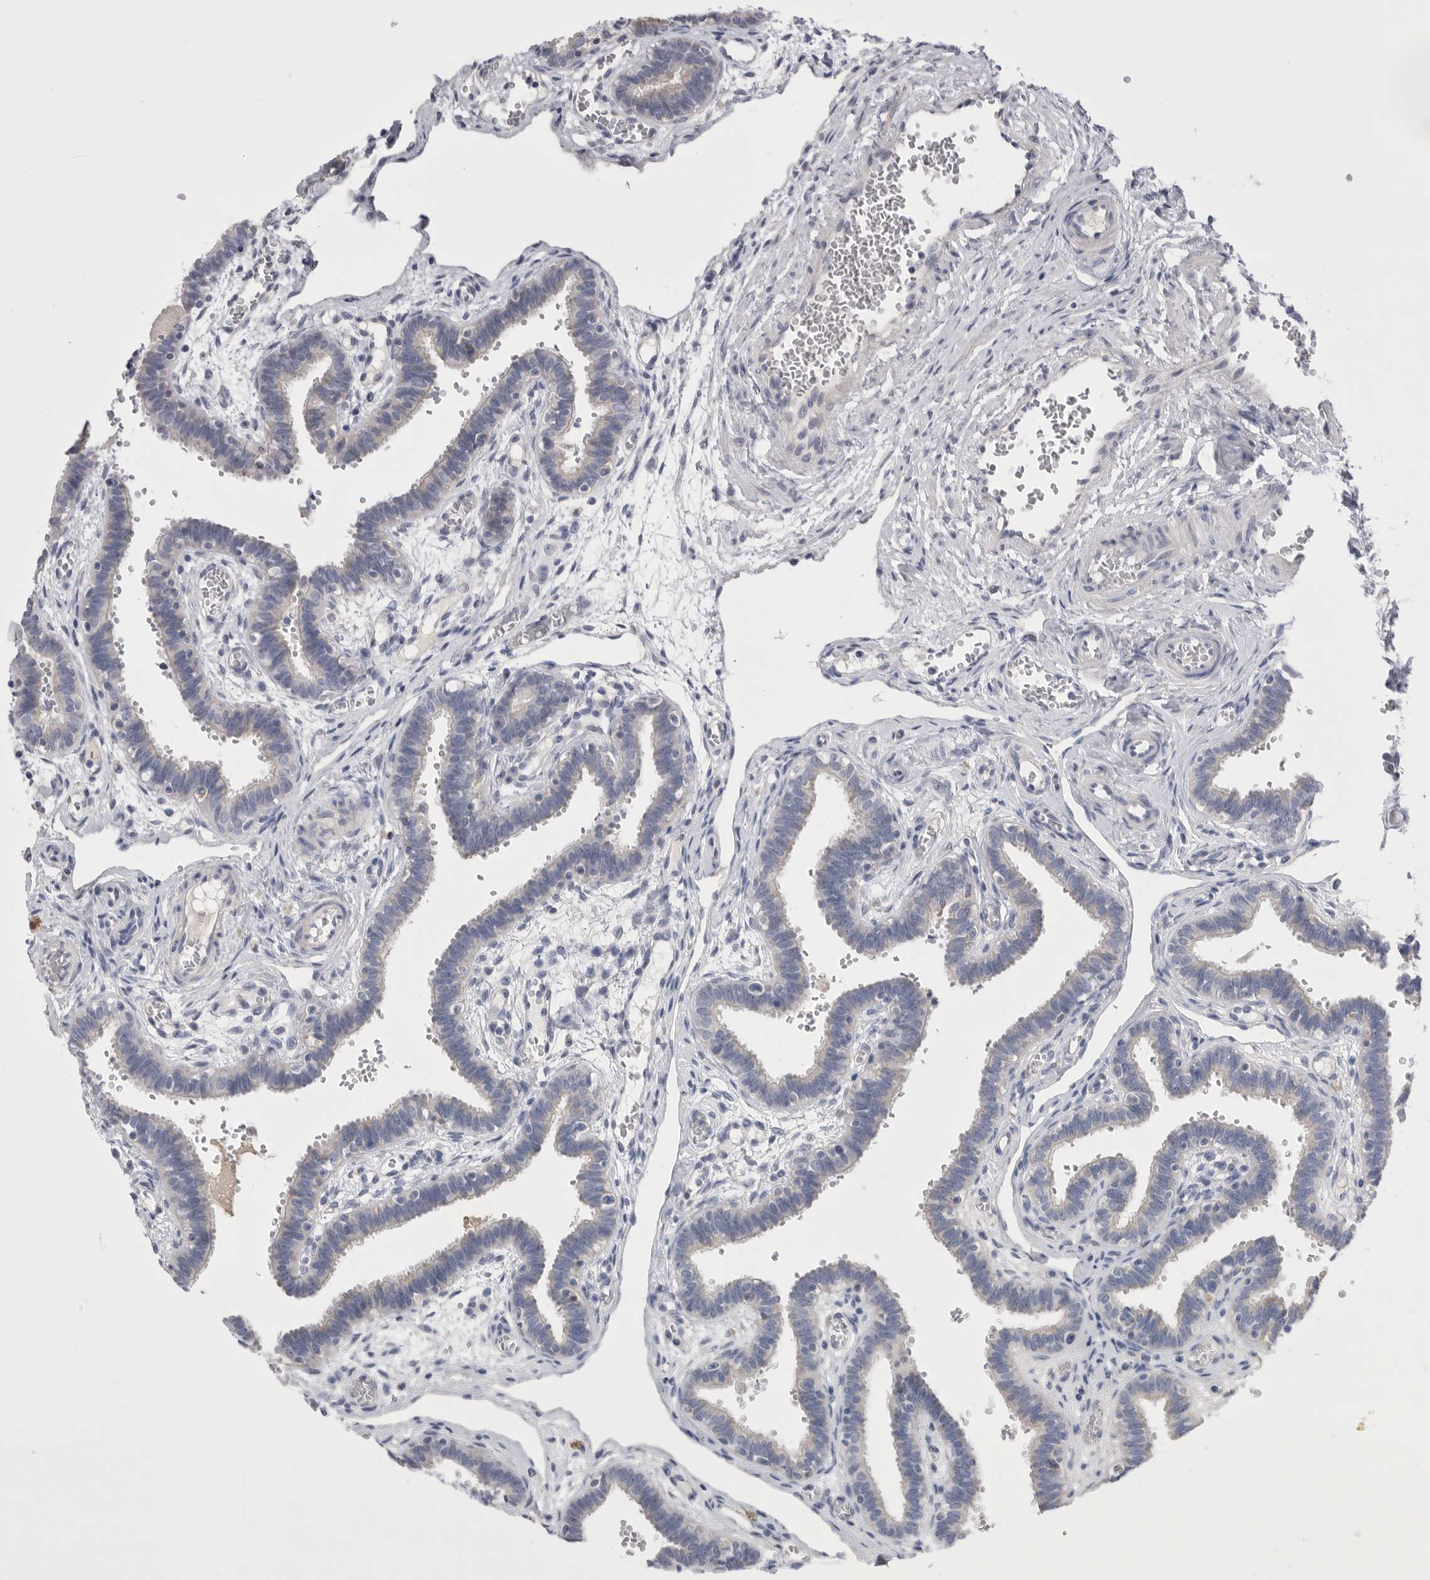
{"staining": {"intensity": "negative", "quantity": "none", "location": "none"}, "tissue": "fallopian tube", "cell_type": "Glandular cells", "image_type": "normal", "snomed": [{"axis": "morphology", "description": "Normal tissue, NOS"}, {"axis": "topography", "description": "Fallopian tube"}, {"axis": "topography", "description": "Placenta"}], "caption": "The immunohistochemistry (IHC) histopathology image has no significant expression in glandular cells of fallopian tube. (DAB (3,3'-diaminobenzidine) IHC visualized using brightfield microscopy, high magnification).", "gene": "CCDC126", "patient": {"sex": "female", "age": 32}}